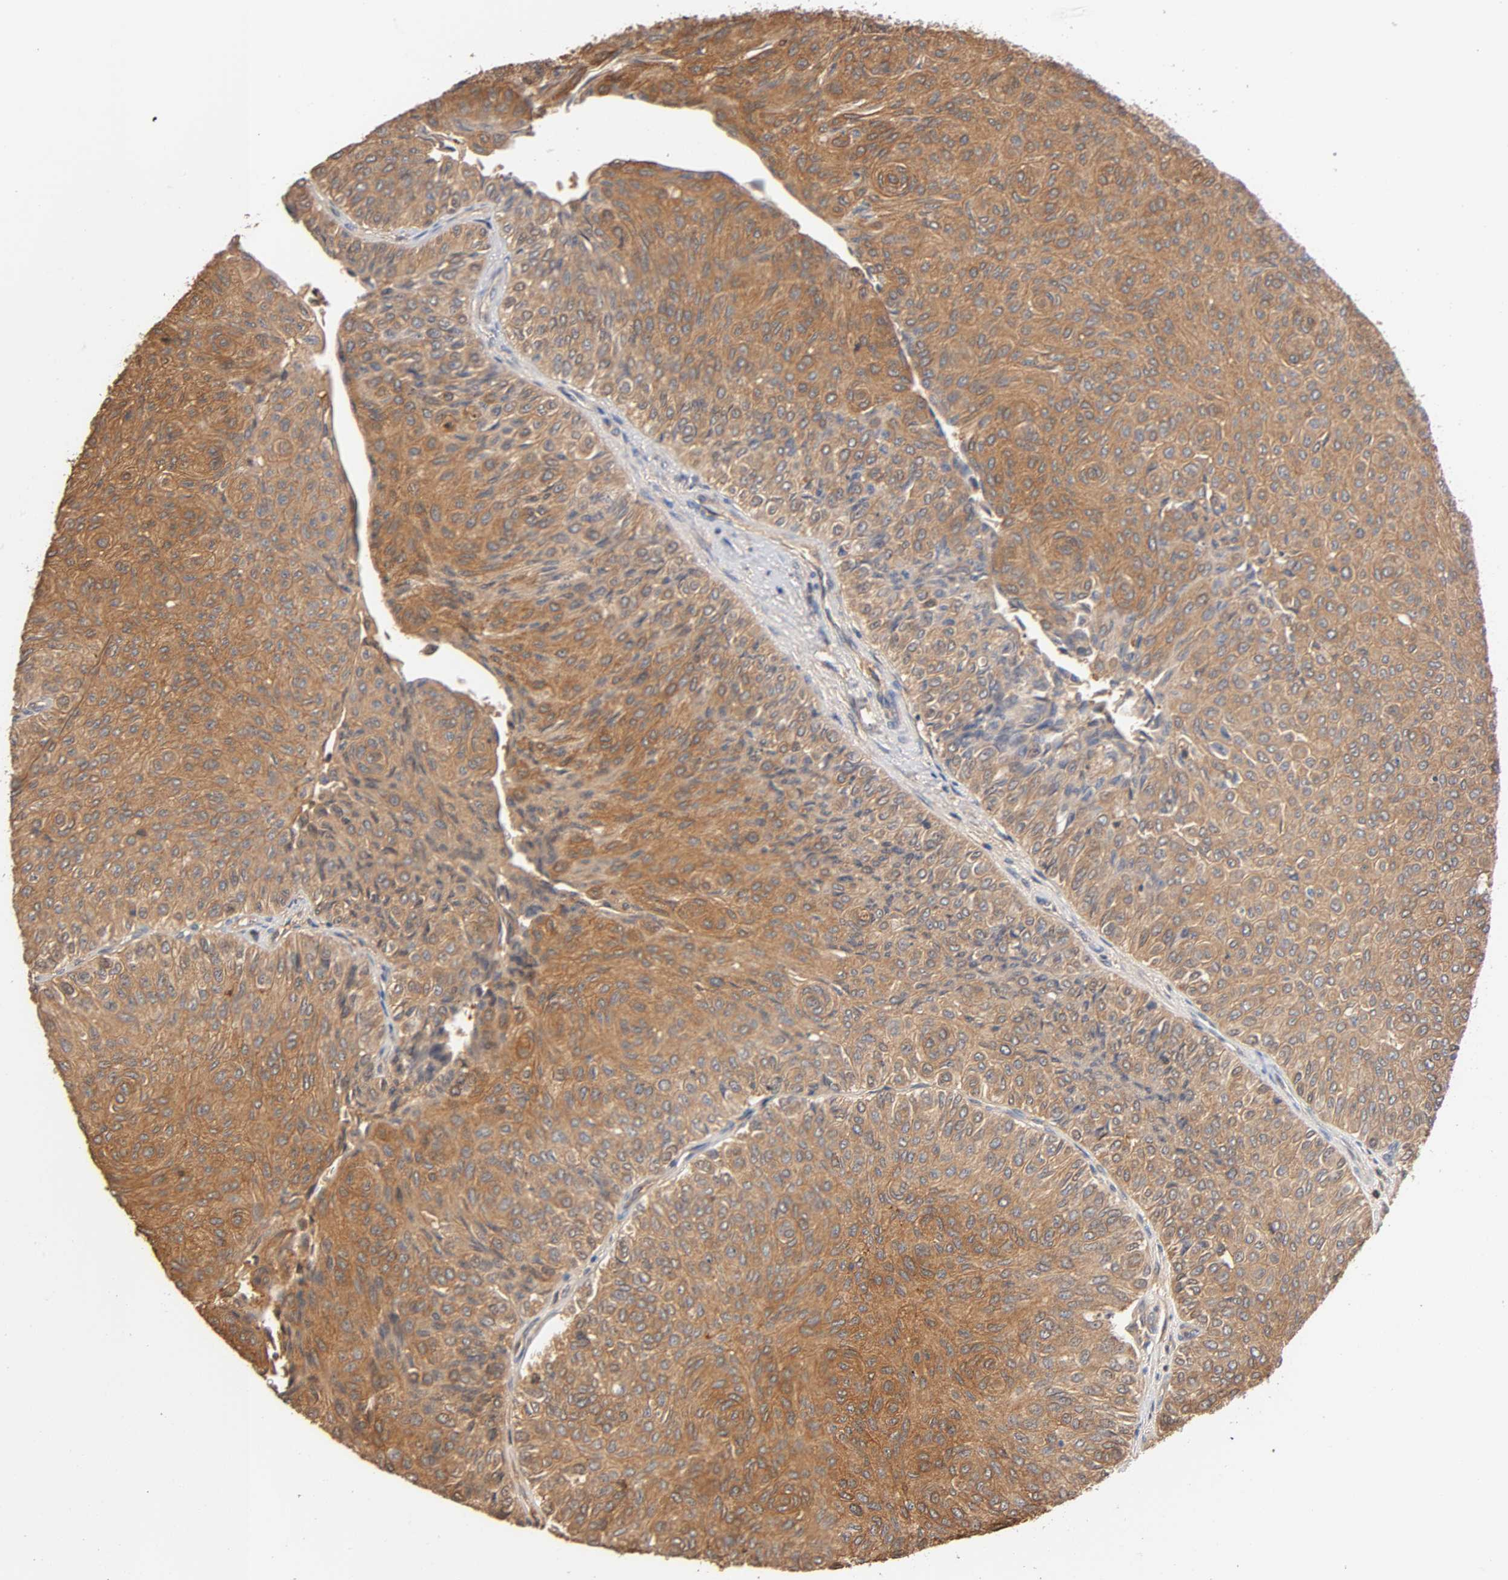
{"staining": {"intensity": "moderate", "quantity": ">75%", "location": "cytoplasmic/membranous"}, "tissue": "urothelial cancer", "cell_type": "Tumor cells", "image_type": "cancer", "snomed": [{"axis": "morphology", "description": "Urothelial carcinoma, Low grade"}, {"axis": "topography", "description": "Urinary bladder"}], "caption": "Urothelial carcinoma (low-grade) stained with a protein marker shows moderate staining in tumor cells.", "gene": "ALDOA", "patient": {"sex": "male", "age": 78}}